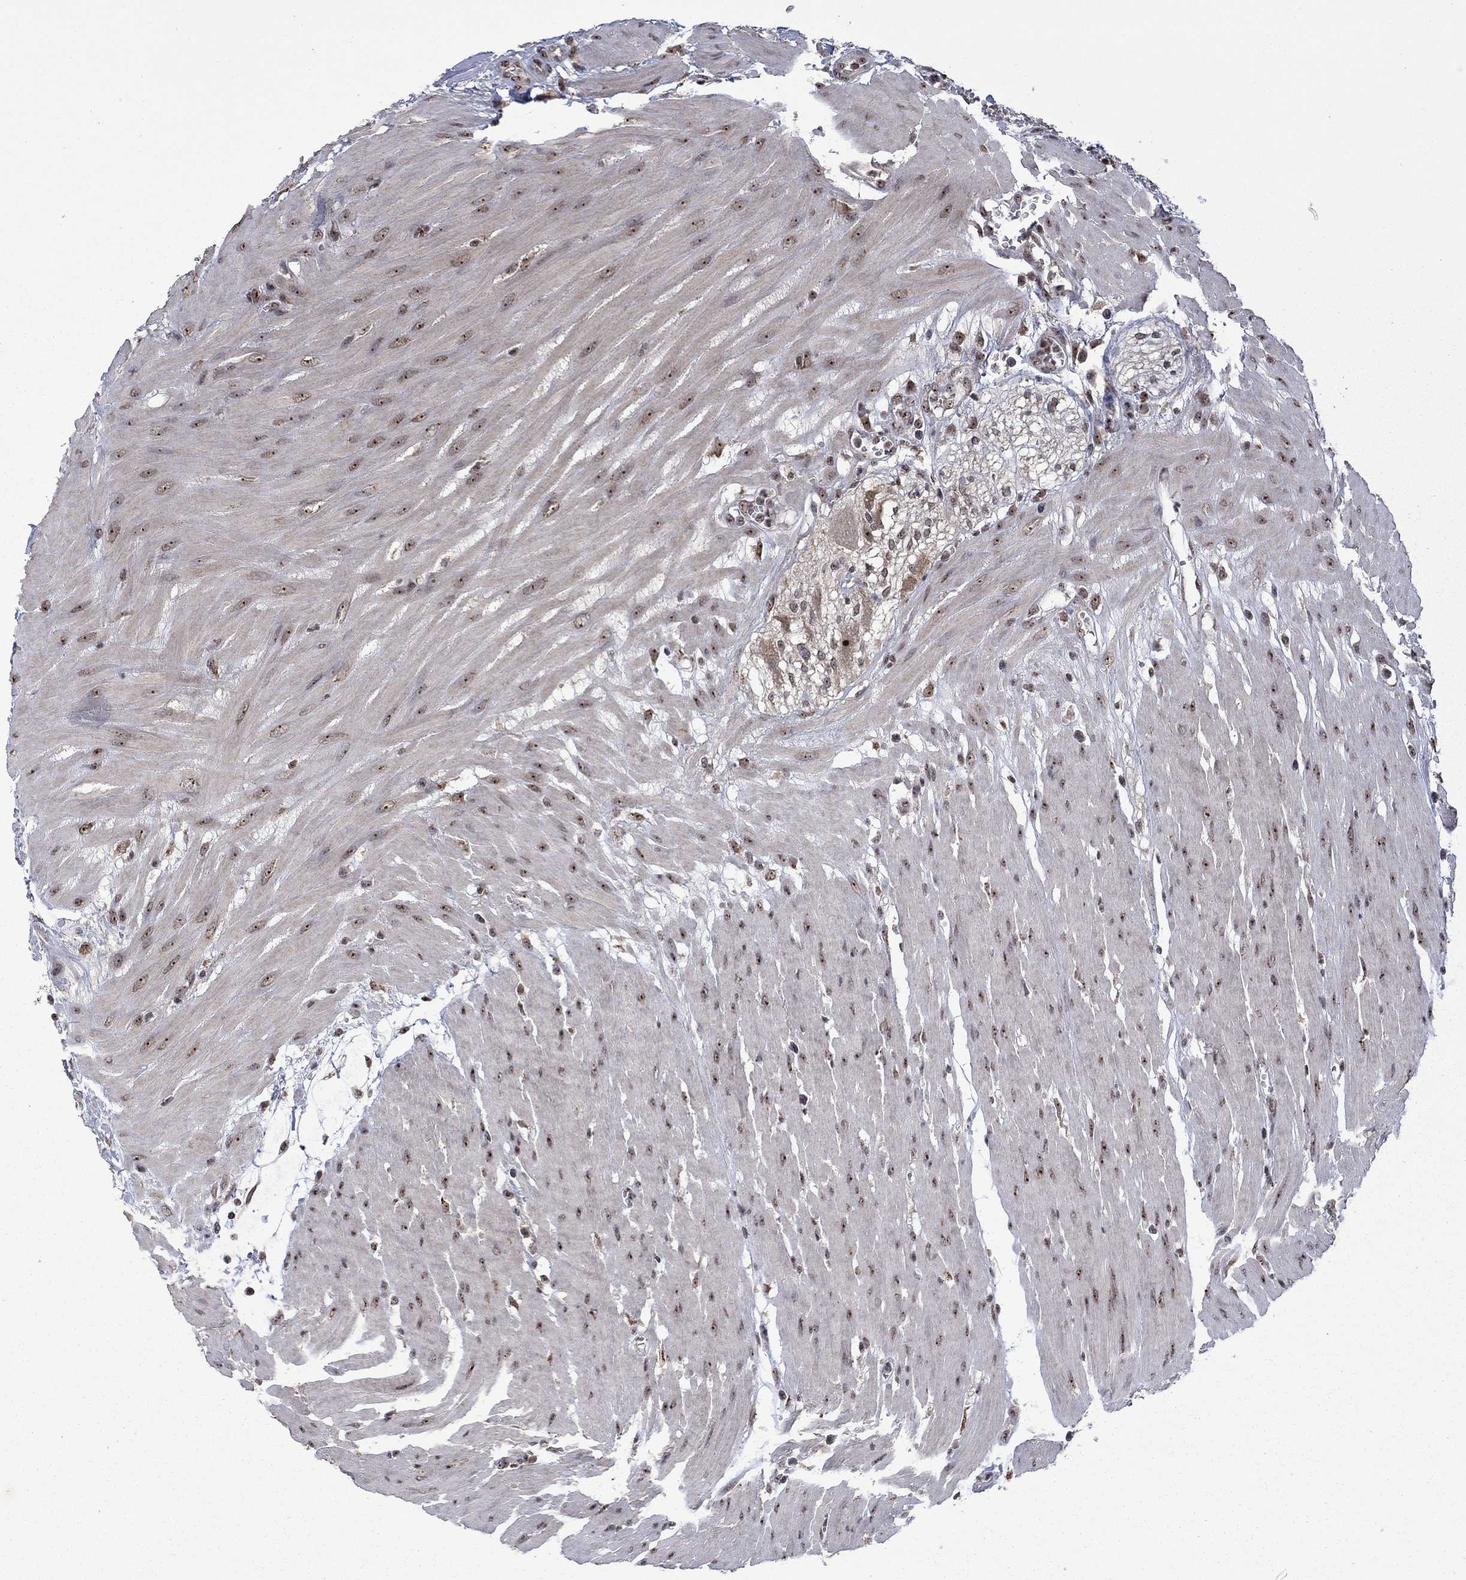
{"staining": {"intensity": "negative", "quantity": "none", "location": "none"}, "tissue": "colon", "cell_type": "Endothelial cells", "image_type": "normal", "snomed": [{"axis": "morphology", "description": "Normal tissue, NOS"}, {"axis": "morphology", "description": "Adenocarcinoma, NOS"}, {"axis": "topography", "description": "Colon"}], "caption": "This is an immunohistochemistry image of unremarkable colon. There is no positivity in endothelial cells.", "gene": "FBLL1", "patient": {"sex": "male", "age": 65}}